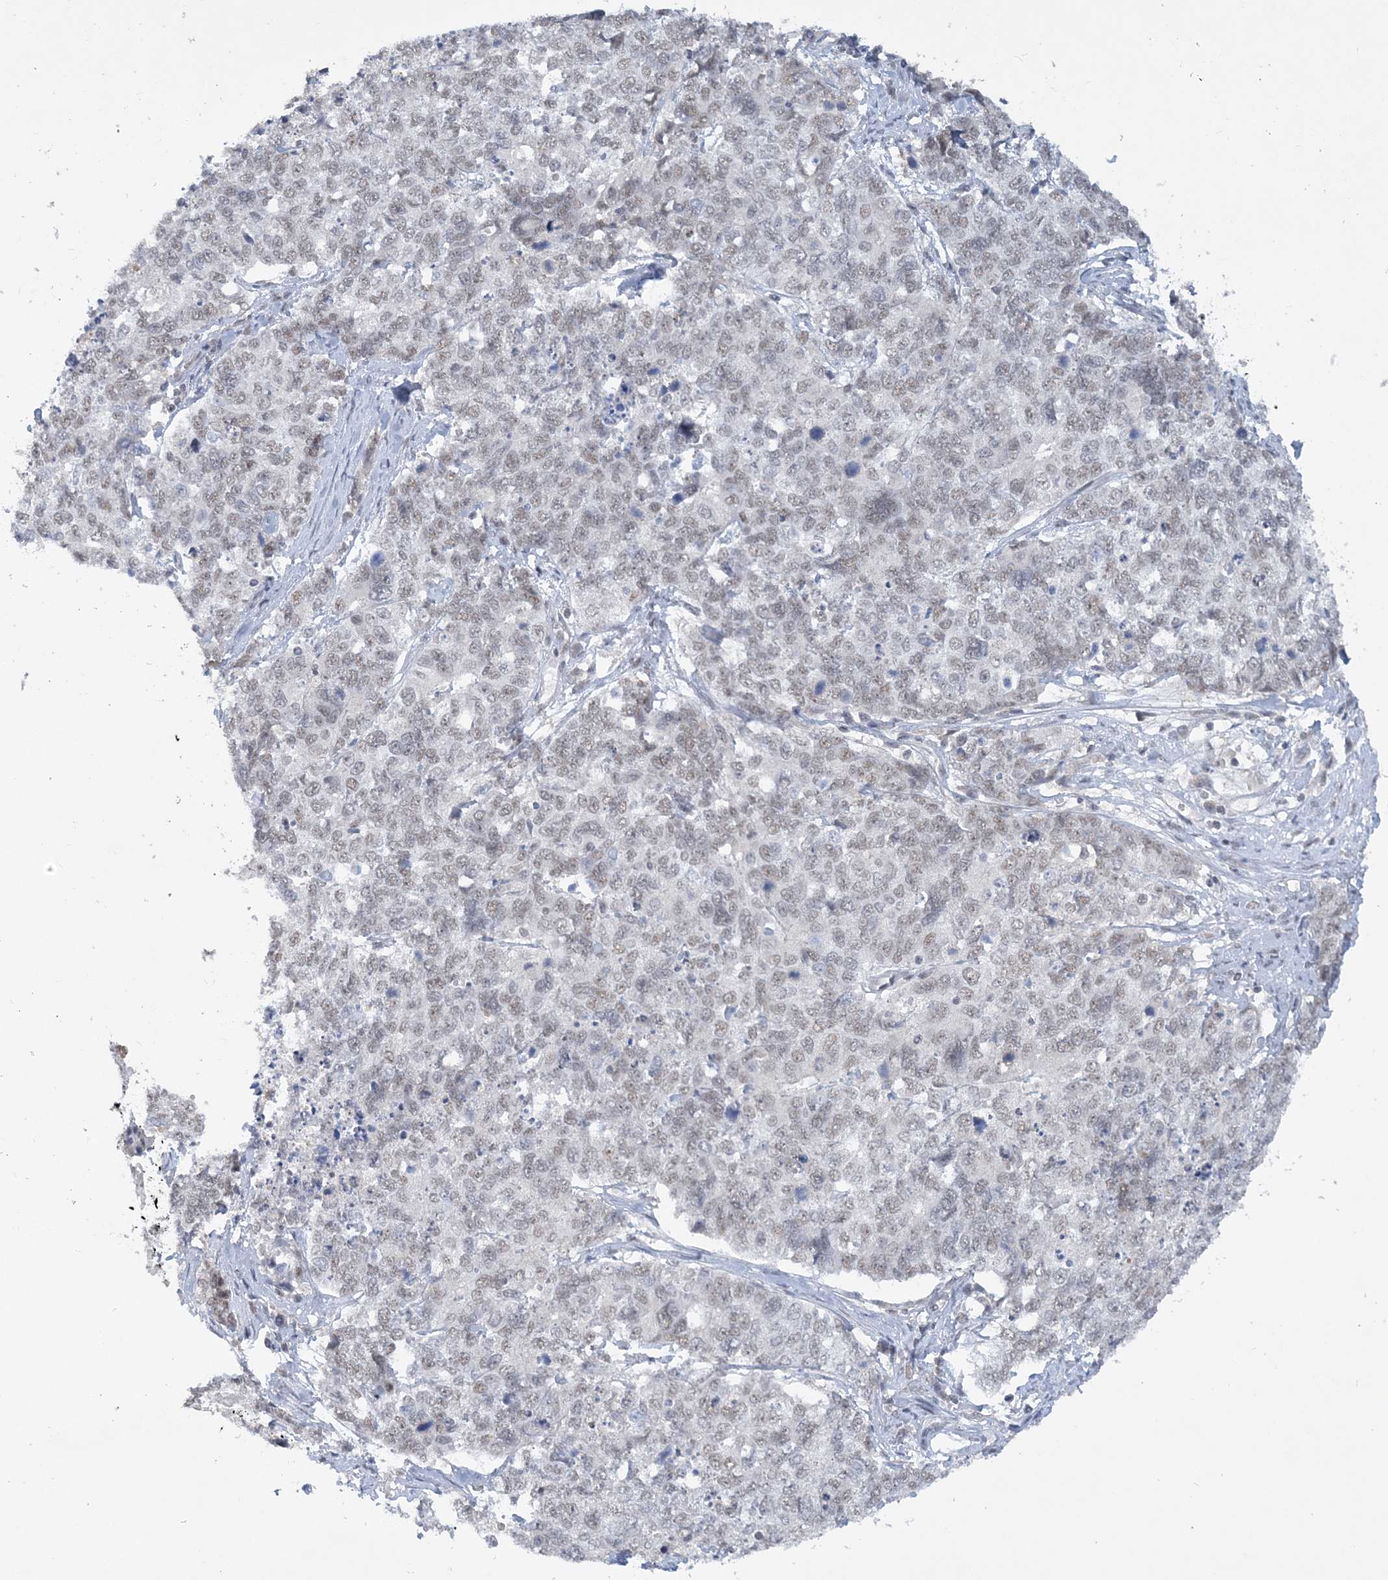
{"staining": {"intensity": "weak", "quantity": "<25%", "location": "nuclear"}, "tissue": "cervical cancer", "cell_type": "Tumor cells", "image_type": "cancer", "snomed": [{"axis": "morphology", "description": "Squamous cell carcinoma, NOS"}, {"axis": "topography", "description": "Cervix"}], "caption": "DAB (3,3'-diaminobenzidine) immunohistochemical staining of cervical squamous cell carcinoma exhibits no significant staining in tumor cells. (Stains: DAB (3,3'-diaminobenzidine) immunohistochemistry (IHC) with hematoxylin counter stain, Microscopy: brightfield microscopy at high magnification).", "gene": "KMT2D", "patient": {"sex": "female", "age": 63}}